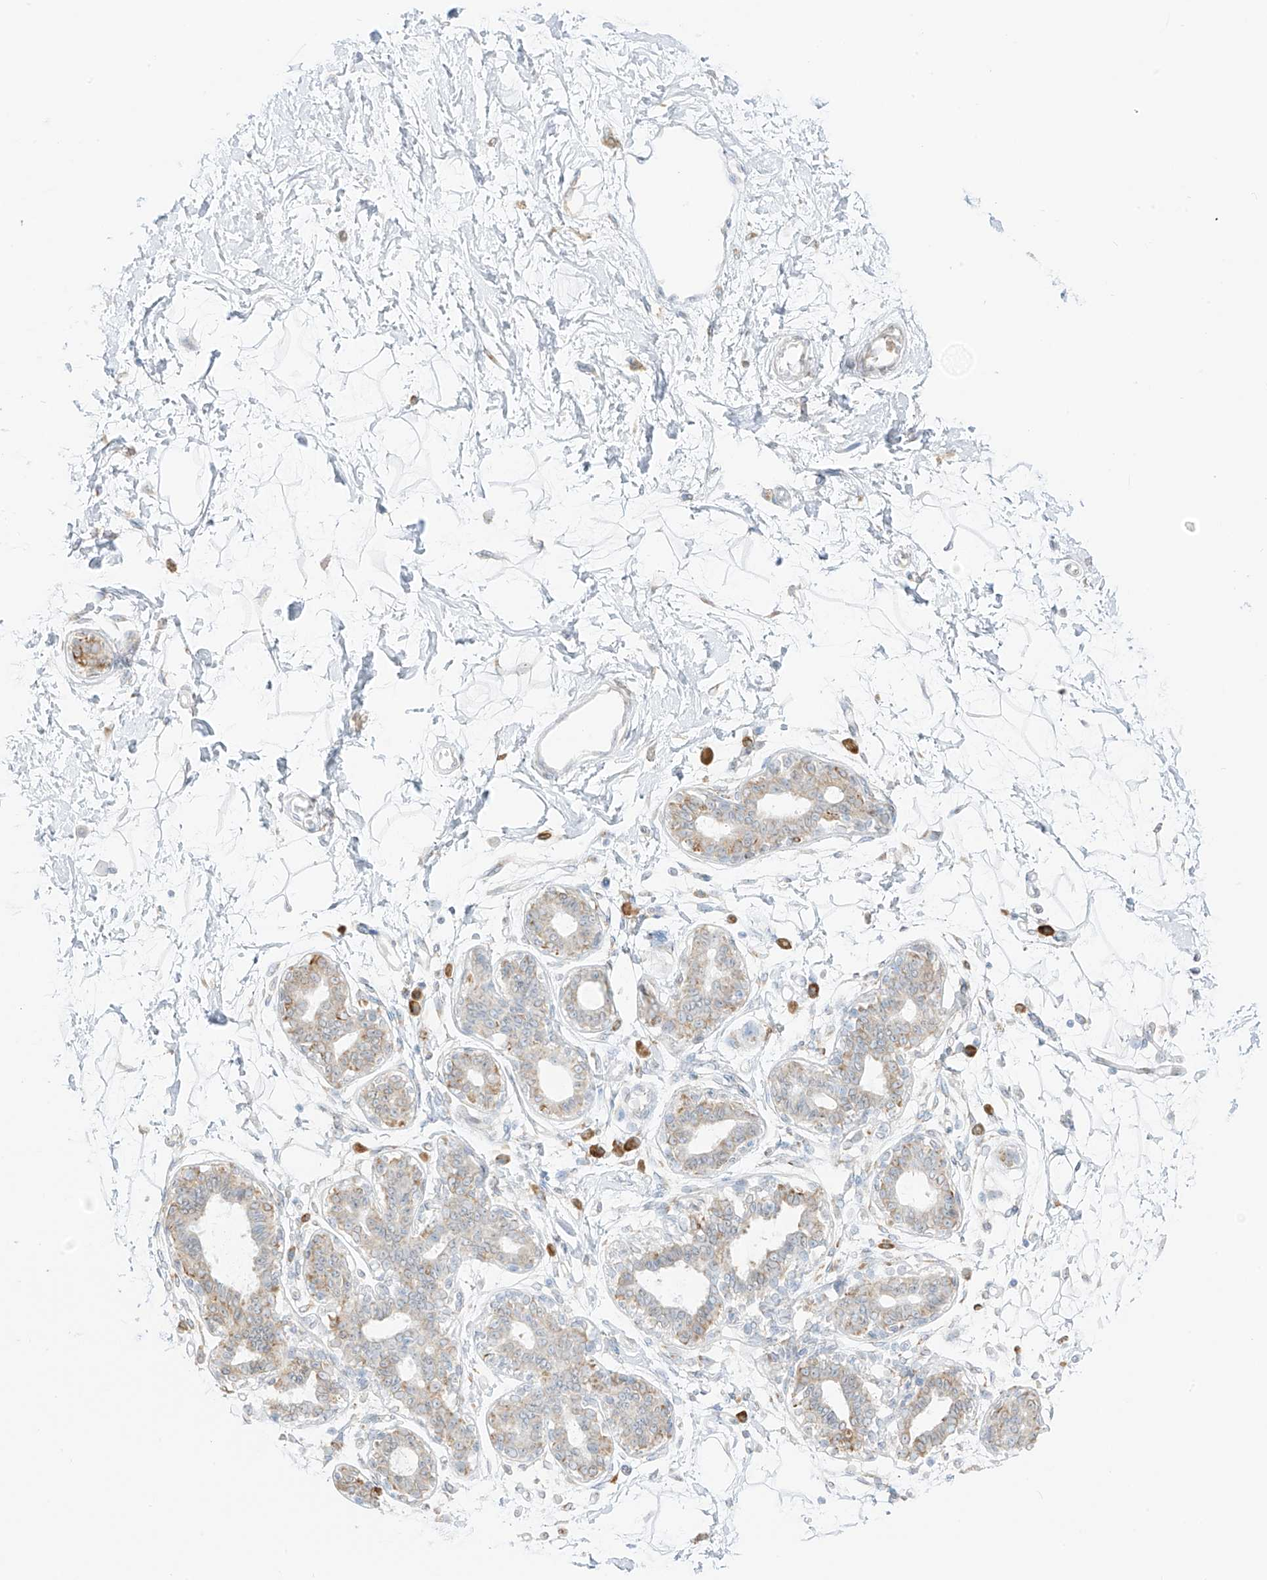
{"staining": {"intensity": "negative", "quantity": "none", "location": "none"}, "tissue": "breast", "cell_type": "Adipocytes", "image_type": "normal", "snomed": [{"axis": "morphology", "description": "Normal tissue, NOS"}, {"axis": "topography", "description": "Breast"}], "caption": "This is an IHC photomicrograph of unremarkable breast. There is no positivity in adipocytes.", "gene": "LRRC59", "patient": {"sex": "female", "age": 45}}